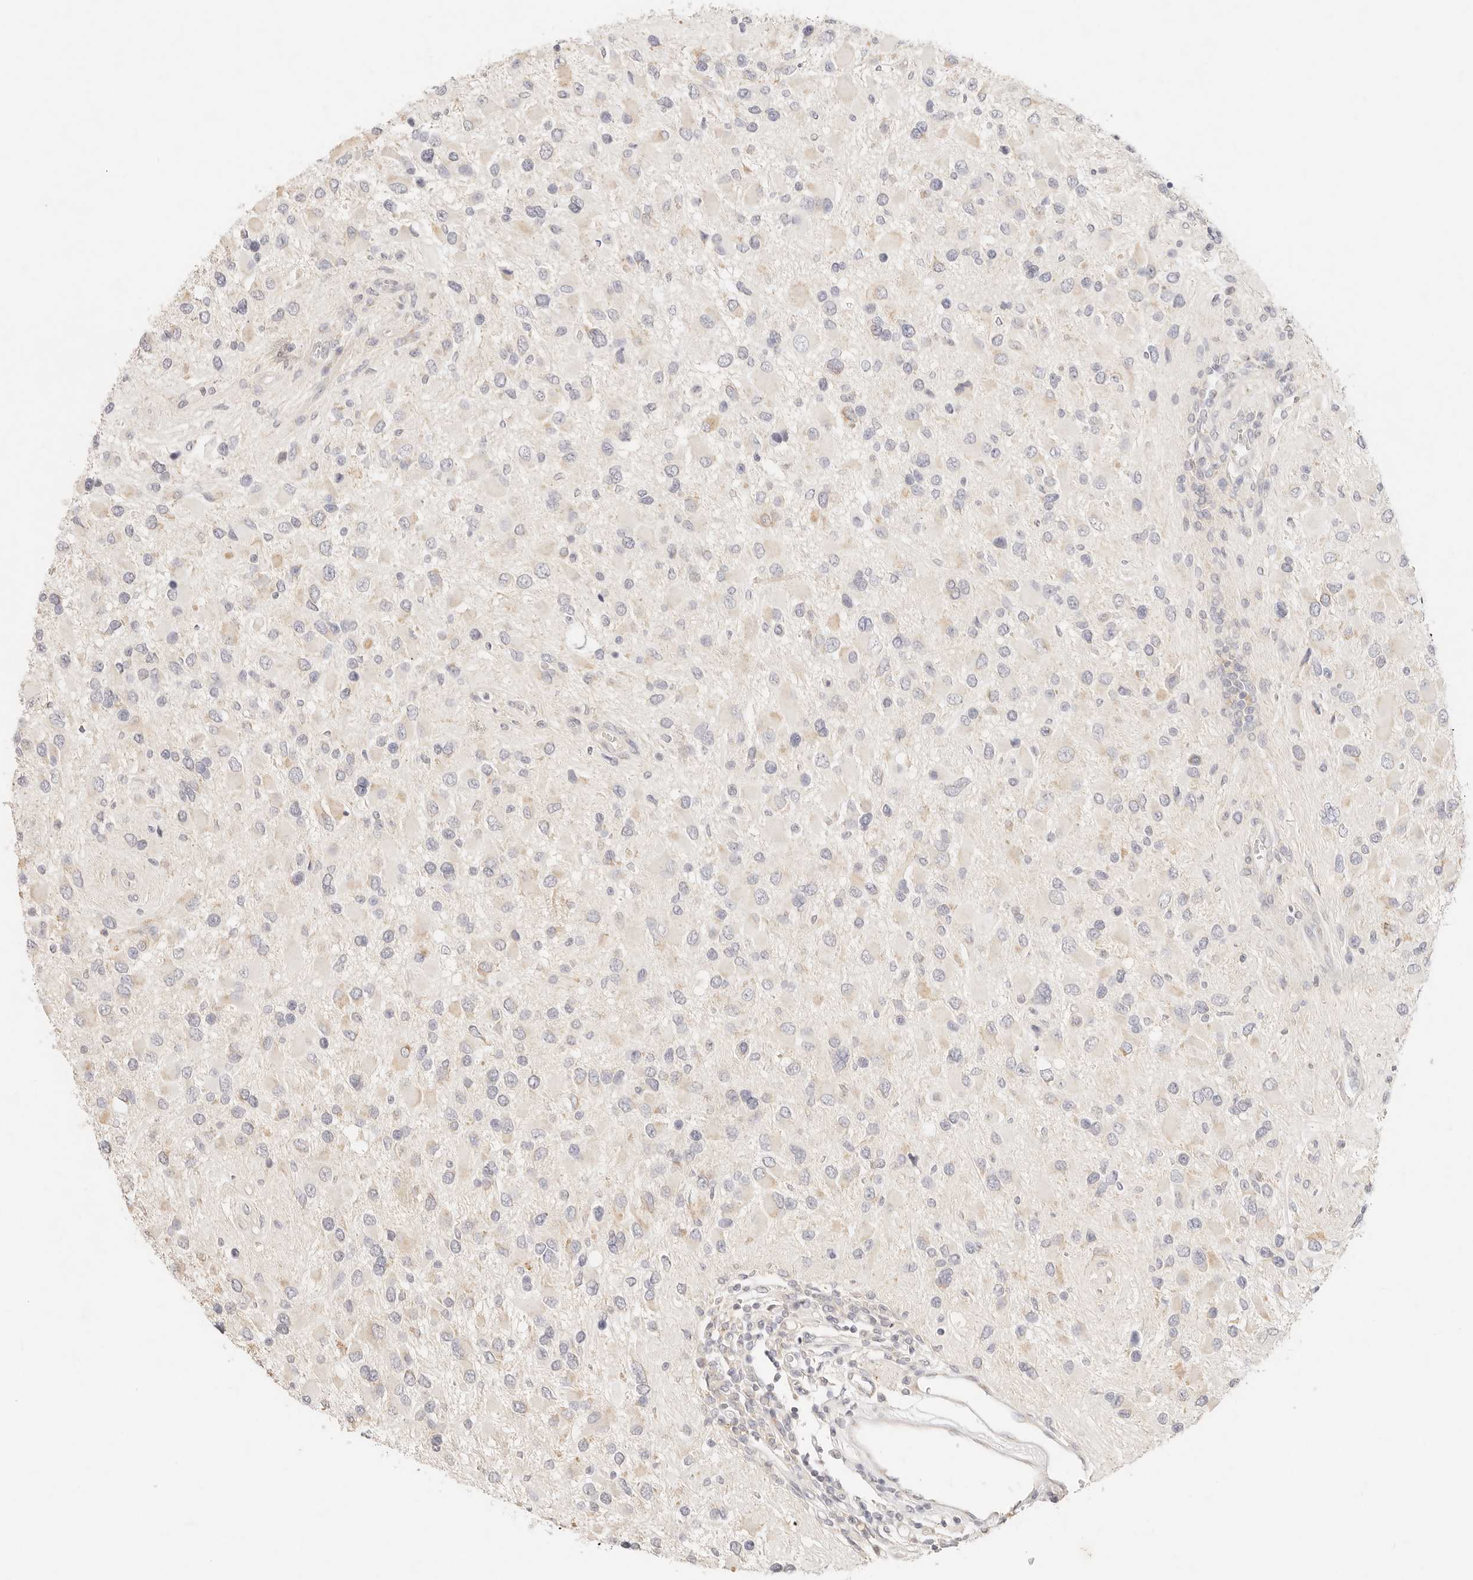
{"staining": {"intensity": "negative", "quantity": "none", "location": "none"}, "tissue": "glioma", "cell_type": "Tumor cells", "image_type": "cancer", "snomed": [{"axis": "morphology", "description": "Glioma, malignant, High grade"}, {"axis": "topography", "description": "Brain"}], "caption": "Human glioma stained for a protein using IHC reveals no expression in tumor cells.", "gene": "GPR156", "patient": {"sex": "male", "age": 53}}